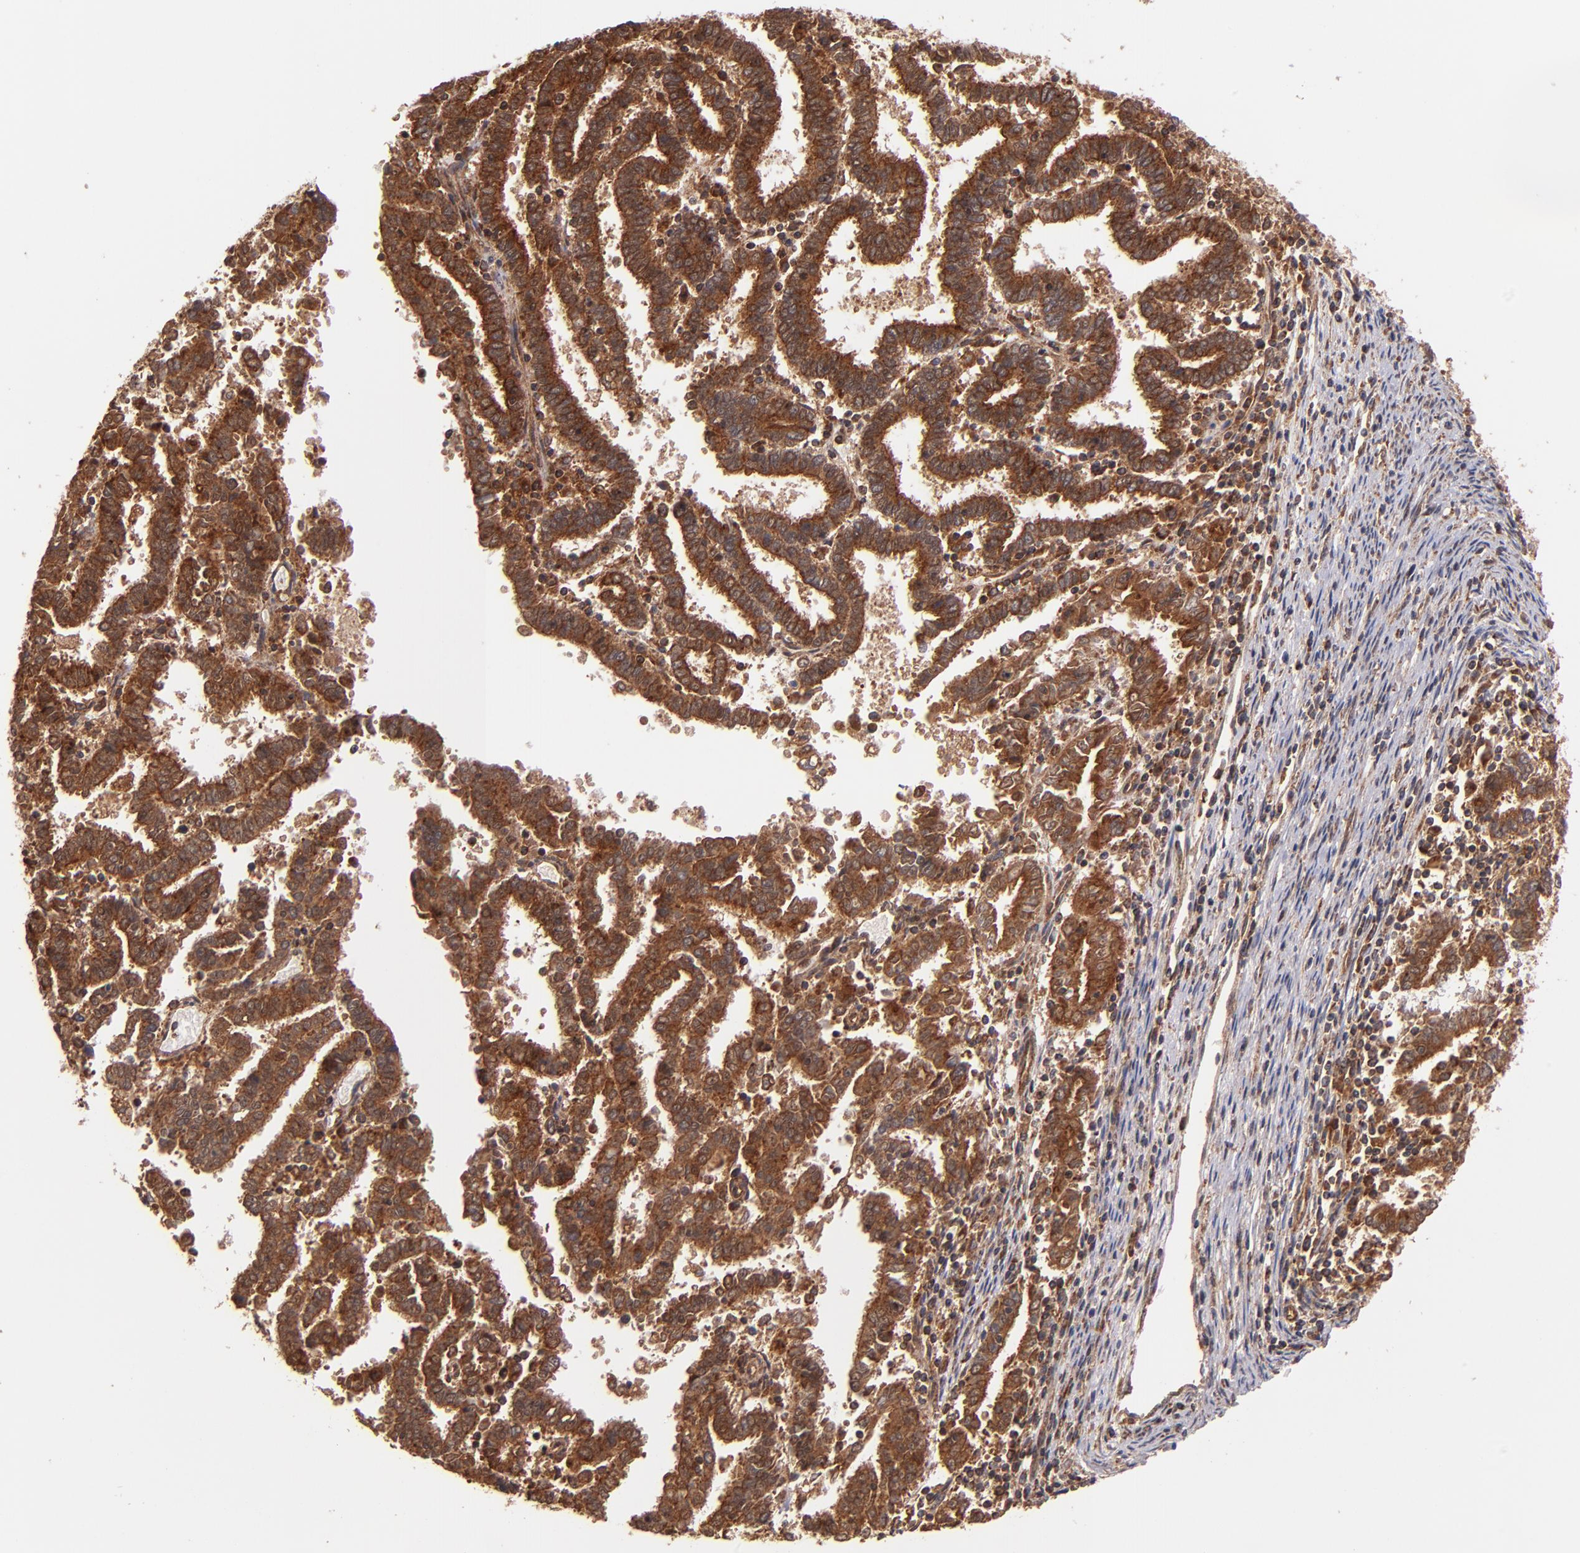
{"staining": {"intensity": "strong", "quantity": ">75%", "location": "cytoplasmic/membranous"}, "tissue": "endometrial cancer", "cell_type": "Tumor cells", "image_type": "cancer", "snomed": [{"axis": "morphology", "description": "Adenocarcinoma, NOS"}, {"axis": "topography", "description": "Uterus"}], "caption": "This micrograph demonstrates immunohistochemistry staining of human adenocarcinoma (endometrial), with high strong cytoplasmic/membranous staining in about >75% of tumor cells.", "gene": "STX8", "patient": {"sex": "female", "age": 83}}